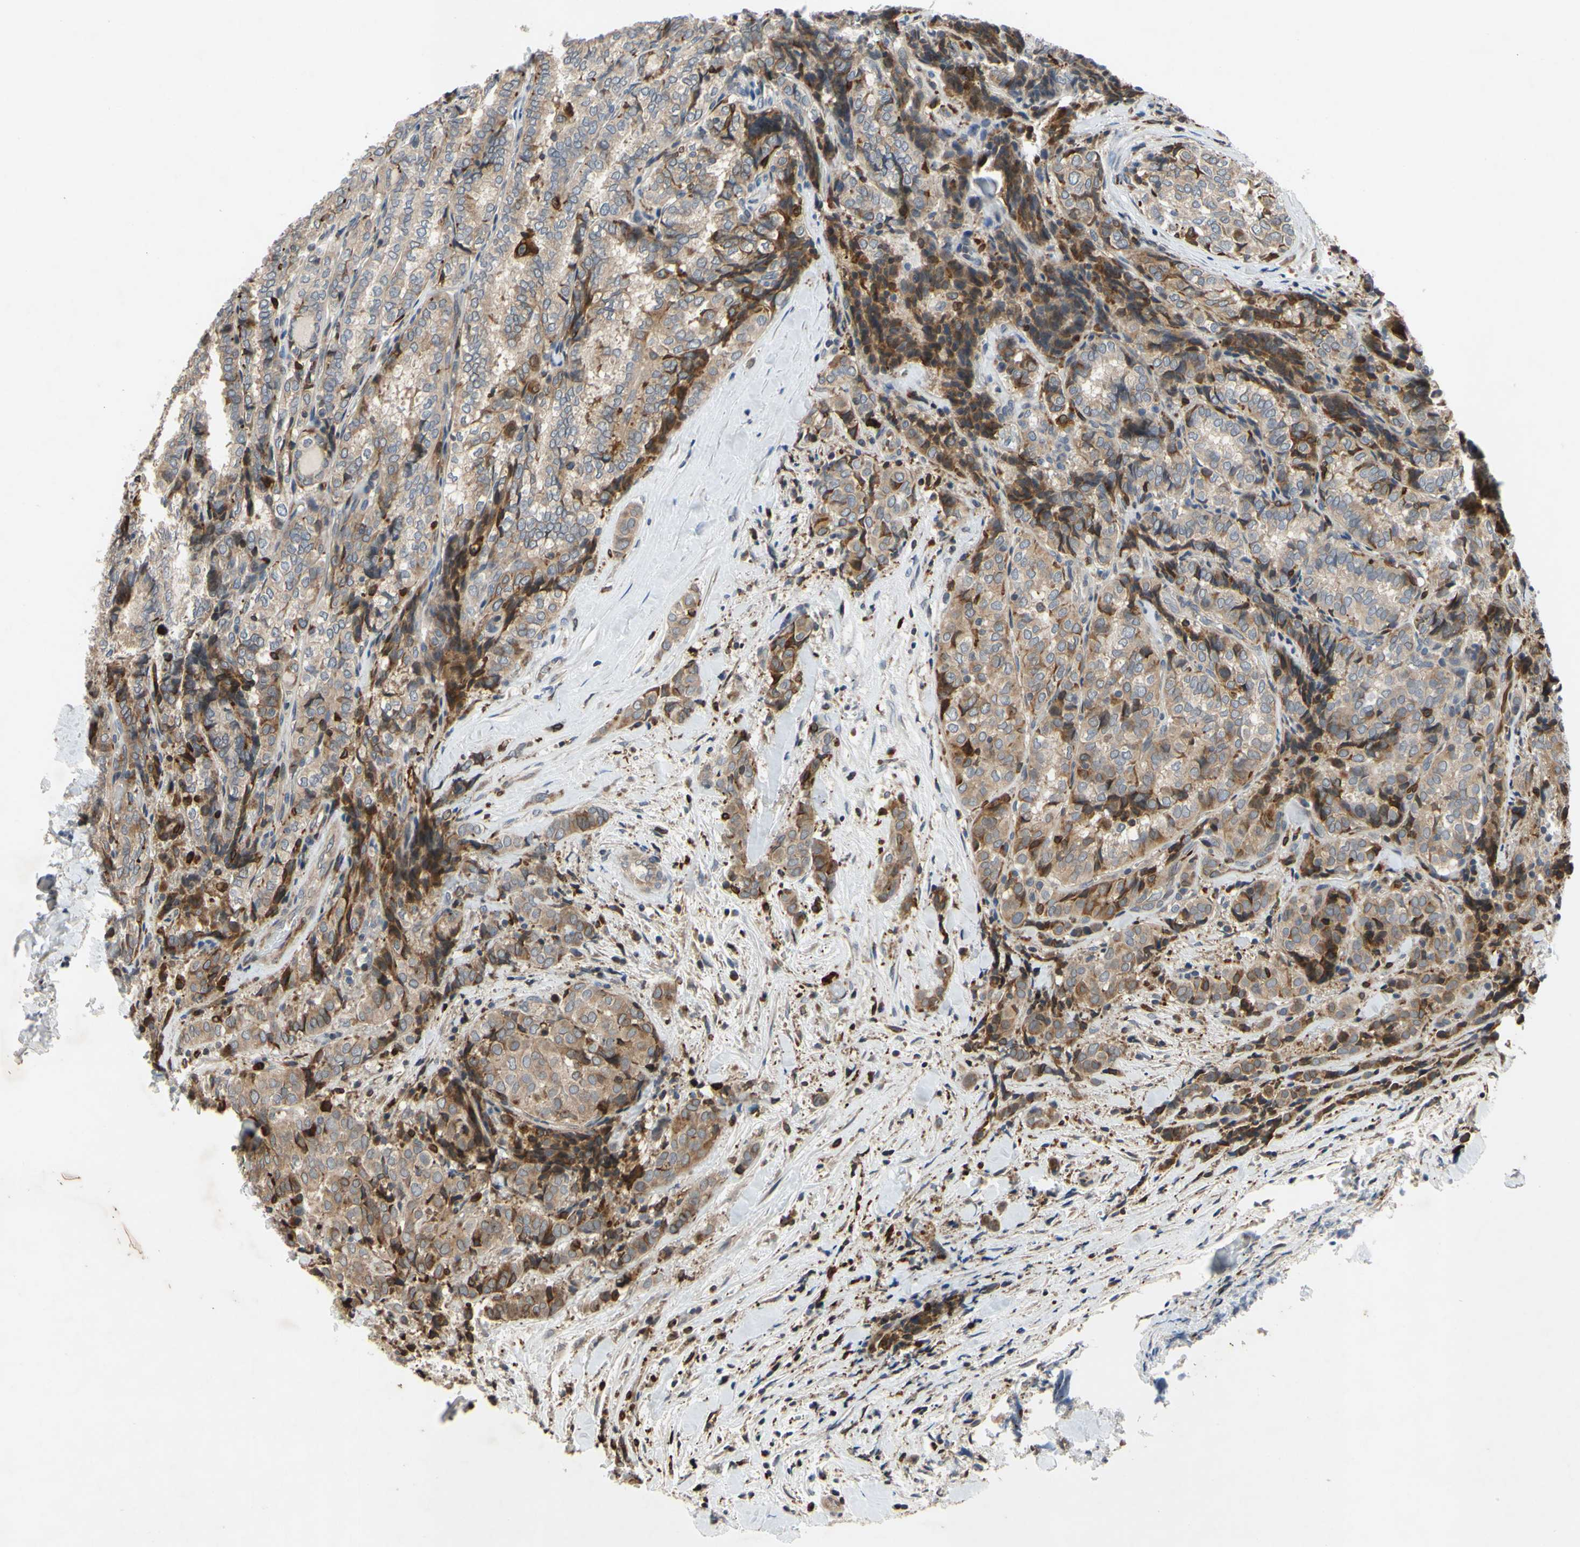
{"staining": {"intensity": "weak", "quantity": ">75%", "location": "cytoplasmic/membranous"}, "tissue": "thyroid cancer", "cell_type": "Tumor cells", "image_type": "cancer", "snomed": [{"axis": "morphology", "description": "Normal tissue, NOS"}, {"axis": "morphology", "description": "Papillary adenocarcinoma, NOS"}, {"axis": "topography", "description": "Thyroid gland"}], "caption": "Immunohistochemical staining of thyroid papillary adenocarcinoma demonstrates weak cytoplasmic/membranous protein expression in approximately >75% of tumor cells.", "gene": "PLXNA2", "patient": {"sex": "female", "age": 30}}